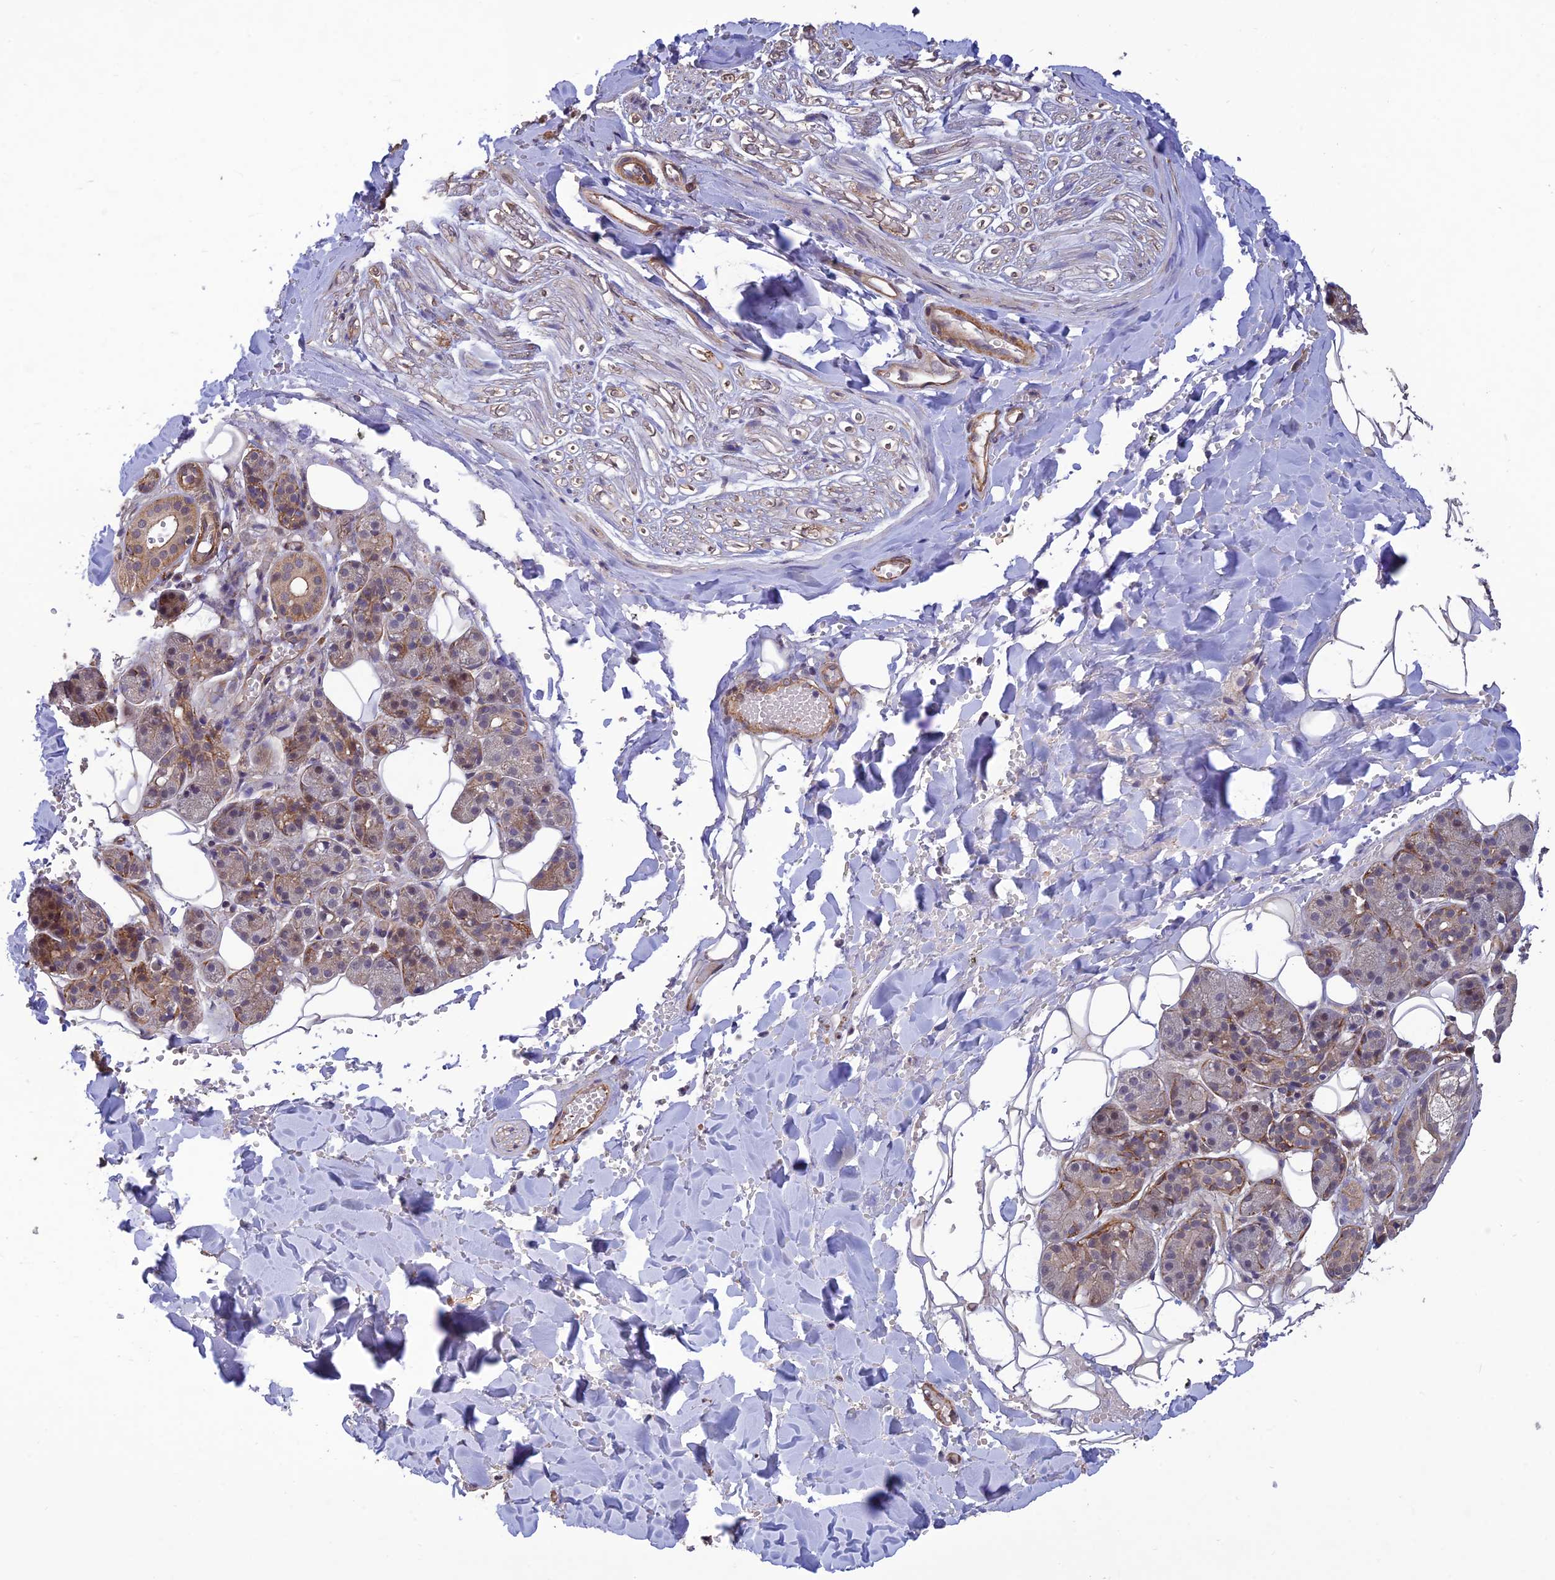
{"staining": {"intensity": "moderate", "quantity": "<25%", "location": "cytoplasmic/membranous,nuclear"}, "tissue": "salivary gland", "cell_type": "Glandular cells", "image_type": "normal", "snomed": [{"axis": "morphology", "description": "Normal tissue, NOS"}, {"axis": "topography", "description": "Salivary gland"}], "caption": "Salivary gland stained with immunohistochemistry exhibits moderate cytoplasmic/membranous,nuclear expression in approximately <25% of glandular cells. The protein of interest is shown in brown color, while the nuclei are stained blue.", "gene": "PAGR1", "patient": {"sex": "female", "age": 33}}